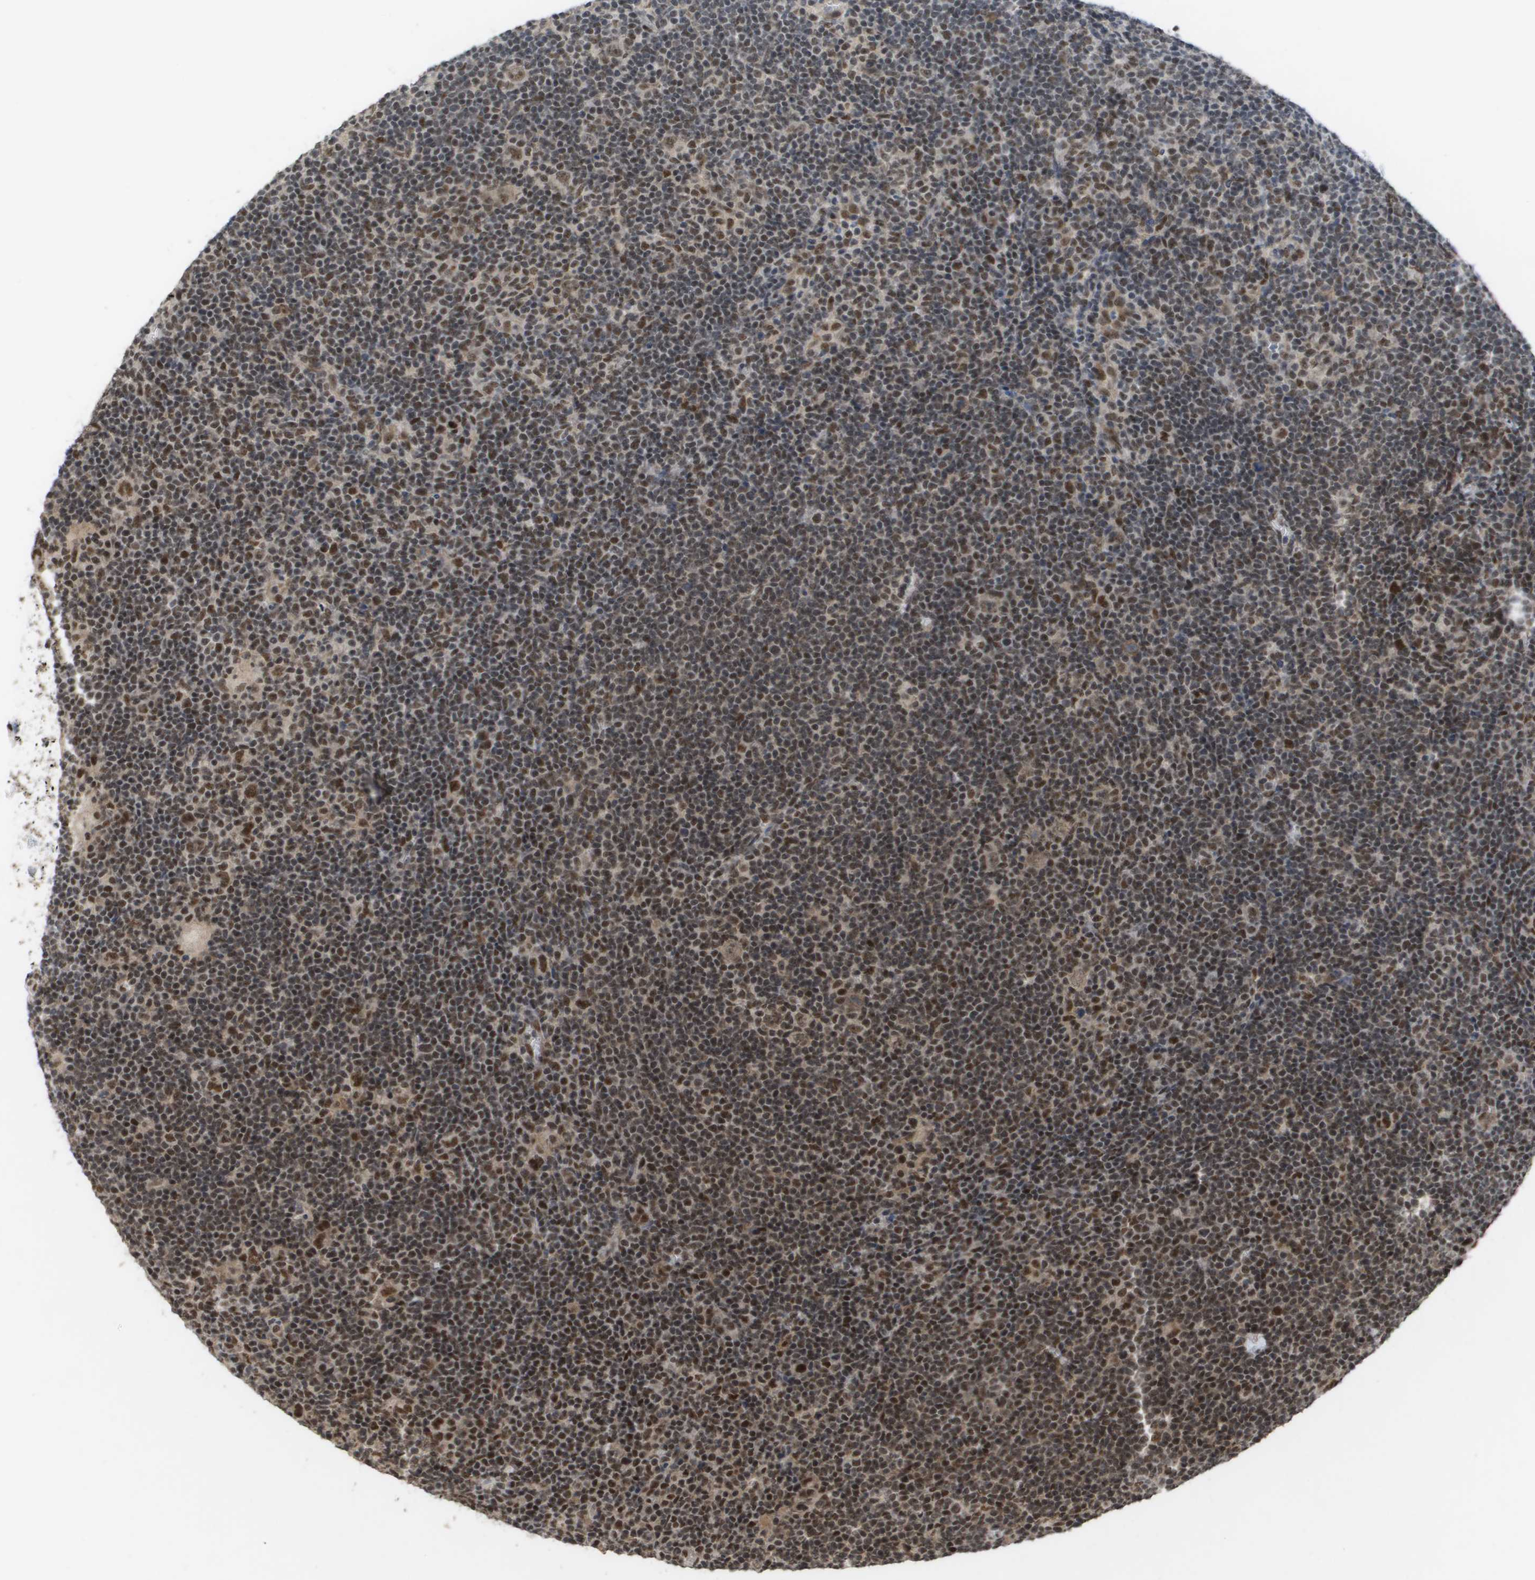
{"staining": {"intensity": "strong", "quantity": ">75%", "location": "nuclear"}, "tissue": "lymphoma", "cell_type": "Tumor cells", "image_type": "cancer", "snomed": [{"axis": "morphology", "description": "Hodgkin's disease, NOS"}, {"axis": "topography", "description": "Lymph node"}], "caption": "A brown stain shows strong nuclear expression of a protein in Hodgkin's disease tumor cells.", "gene": "CDT1", "patient": {"sex": "female", "age": 57}}